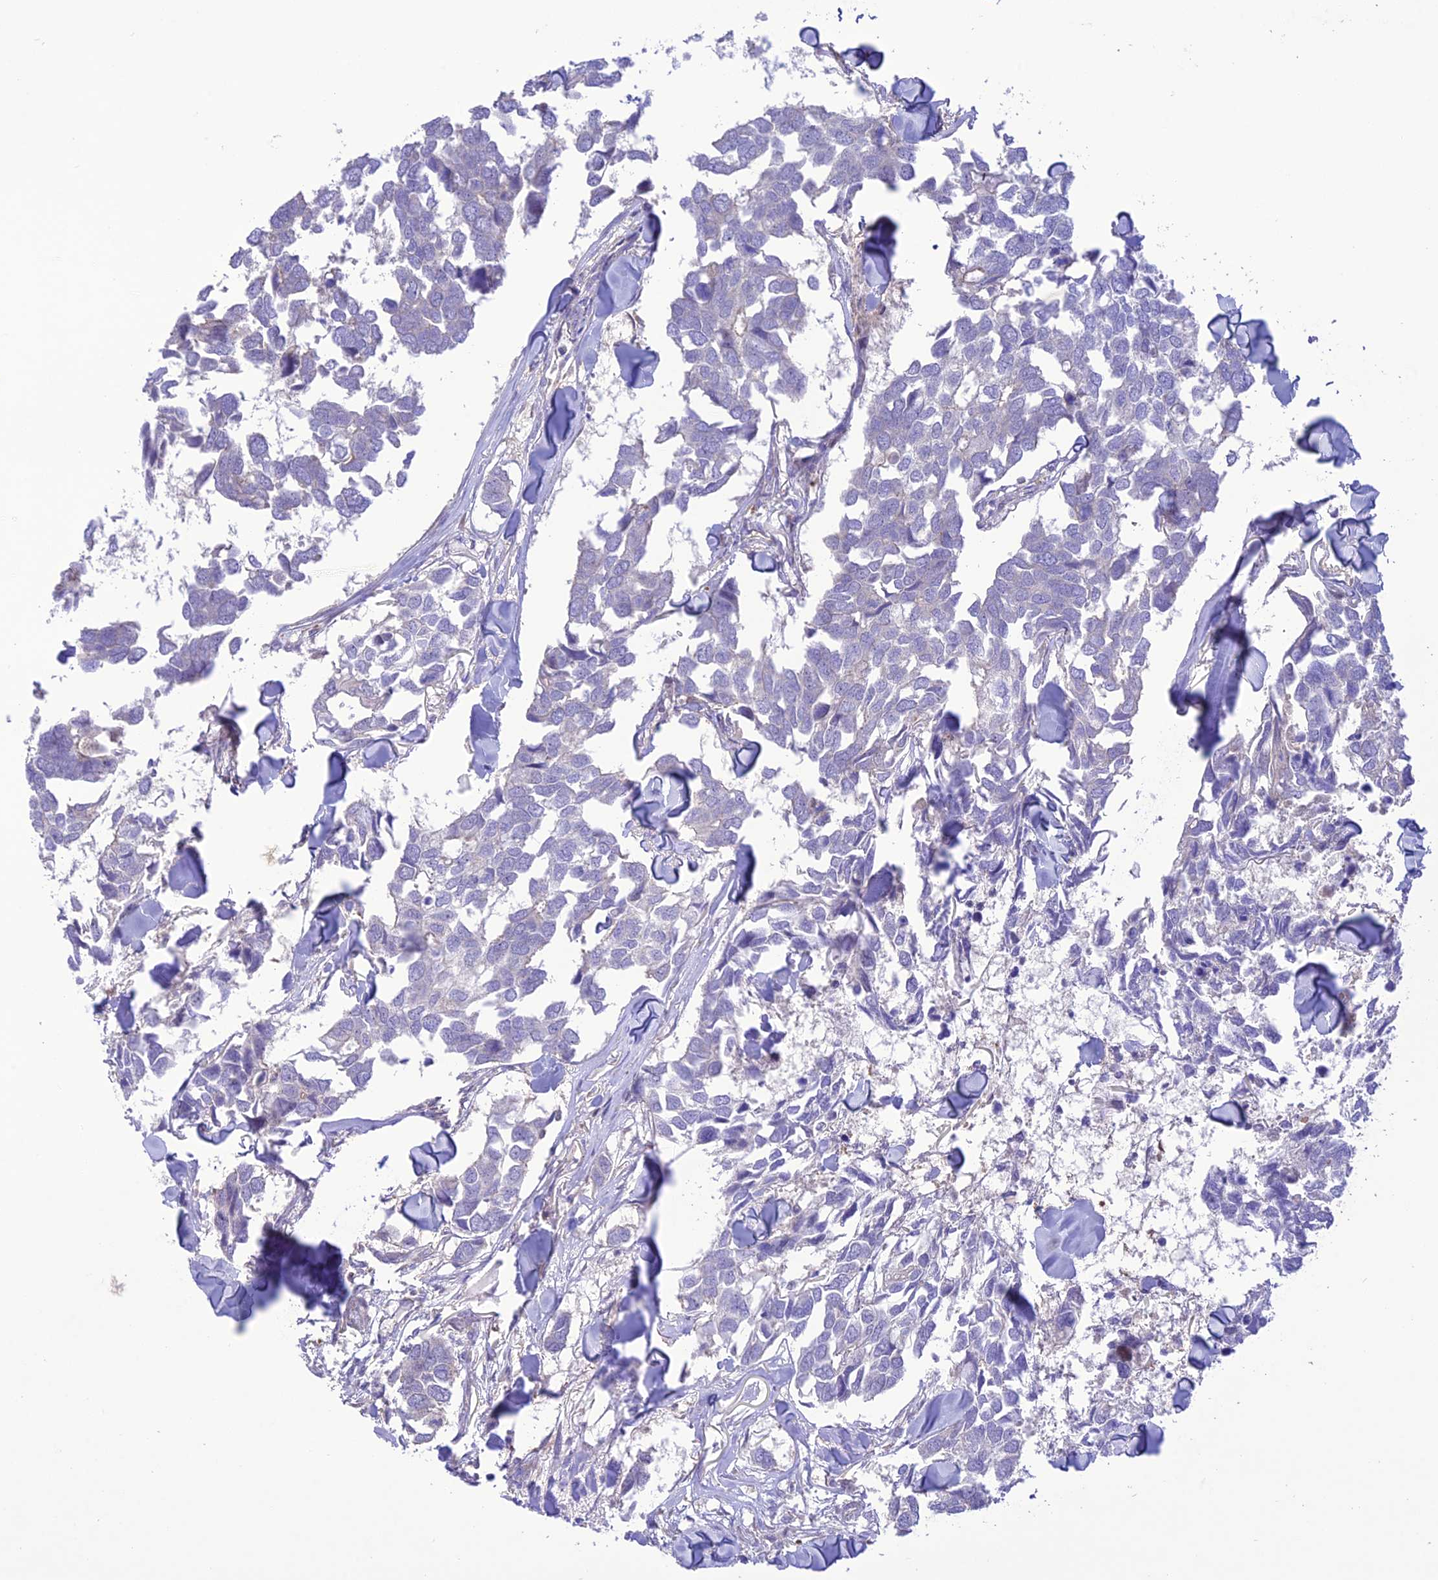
{"staining": {"intensity": "negative", "quantity": "none", "location": "none"}, "tissue": "breast cancer", "cell_type": "Tumor cells", "image_type": "cancer", "snomed": [{"axis": "morphology", "description": "Duct carcinoma"}, {"axis": "topography", "description": "Breast"}], "caption": "Human breast cancer stained for a protein using immunohistochemistry reveals no staining in tumor cells.", "gene": "FCHSD1", "patient": {"sex": "female", "age": 83}}